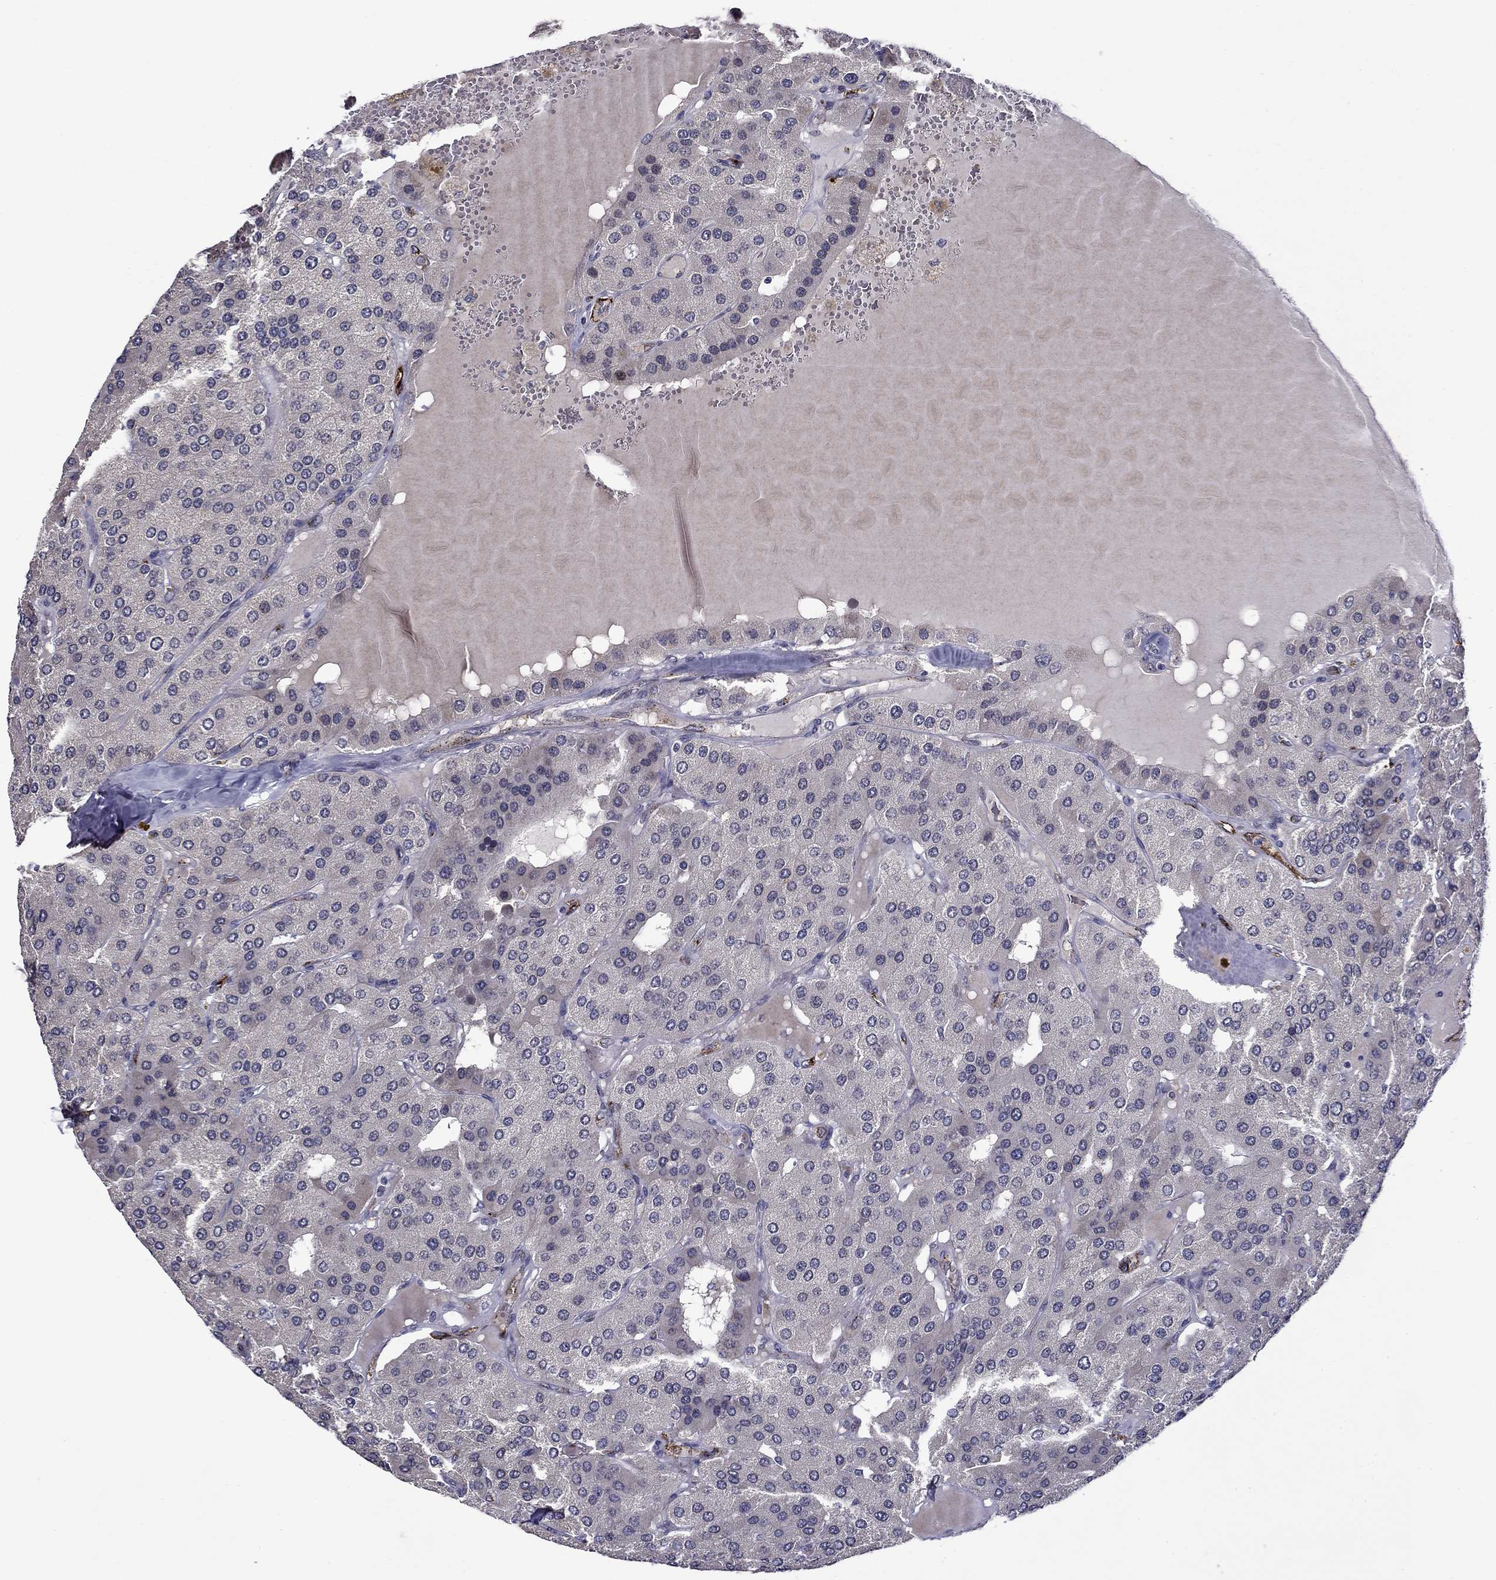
{"staining": {"intensity": "negative", "quantity": "none", "location": "none"}, "tissue": "parathyroid gland", "cell_type": "Glandular cells", "image_type": "normal", "snomed": [{"axis": "morphology", "description": "Normal tissue, NOS"}, {"axis": "morphology", "description": "Adenoma, NOS"}, {"axis": "topography", "description": "Parathyroid gland"}], "caption": "Parathyroid gland was stained to show a protein in brown. There is no significant positivity in glandular cells. The staining was performed using DAB to visualize the protein expression in brown, while the nuclei were stained in blue with hematoxylin (Magnification: 20x).", "gene": "SLITRK1", "patient": {"sex": "female", "age": 86}}